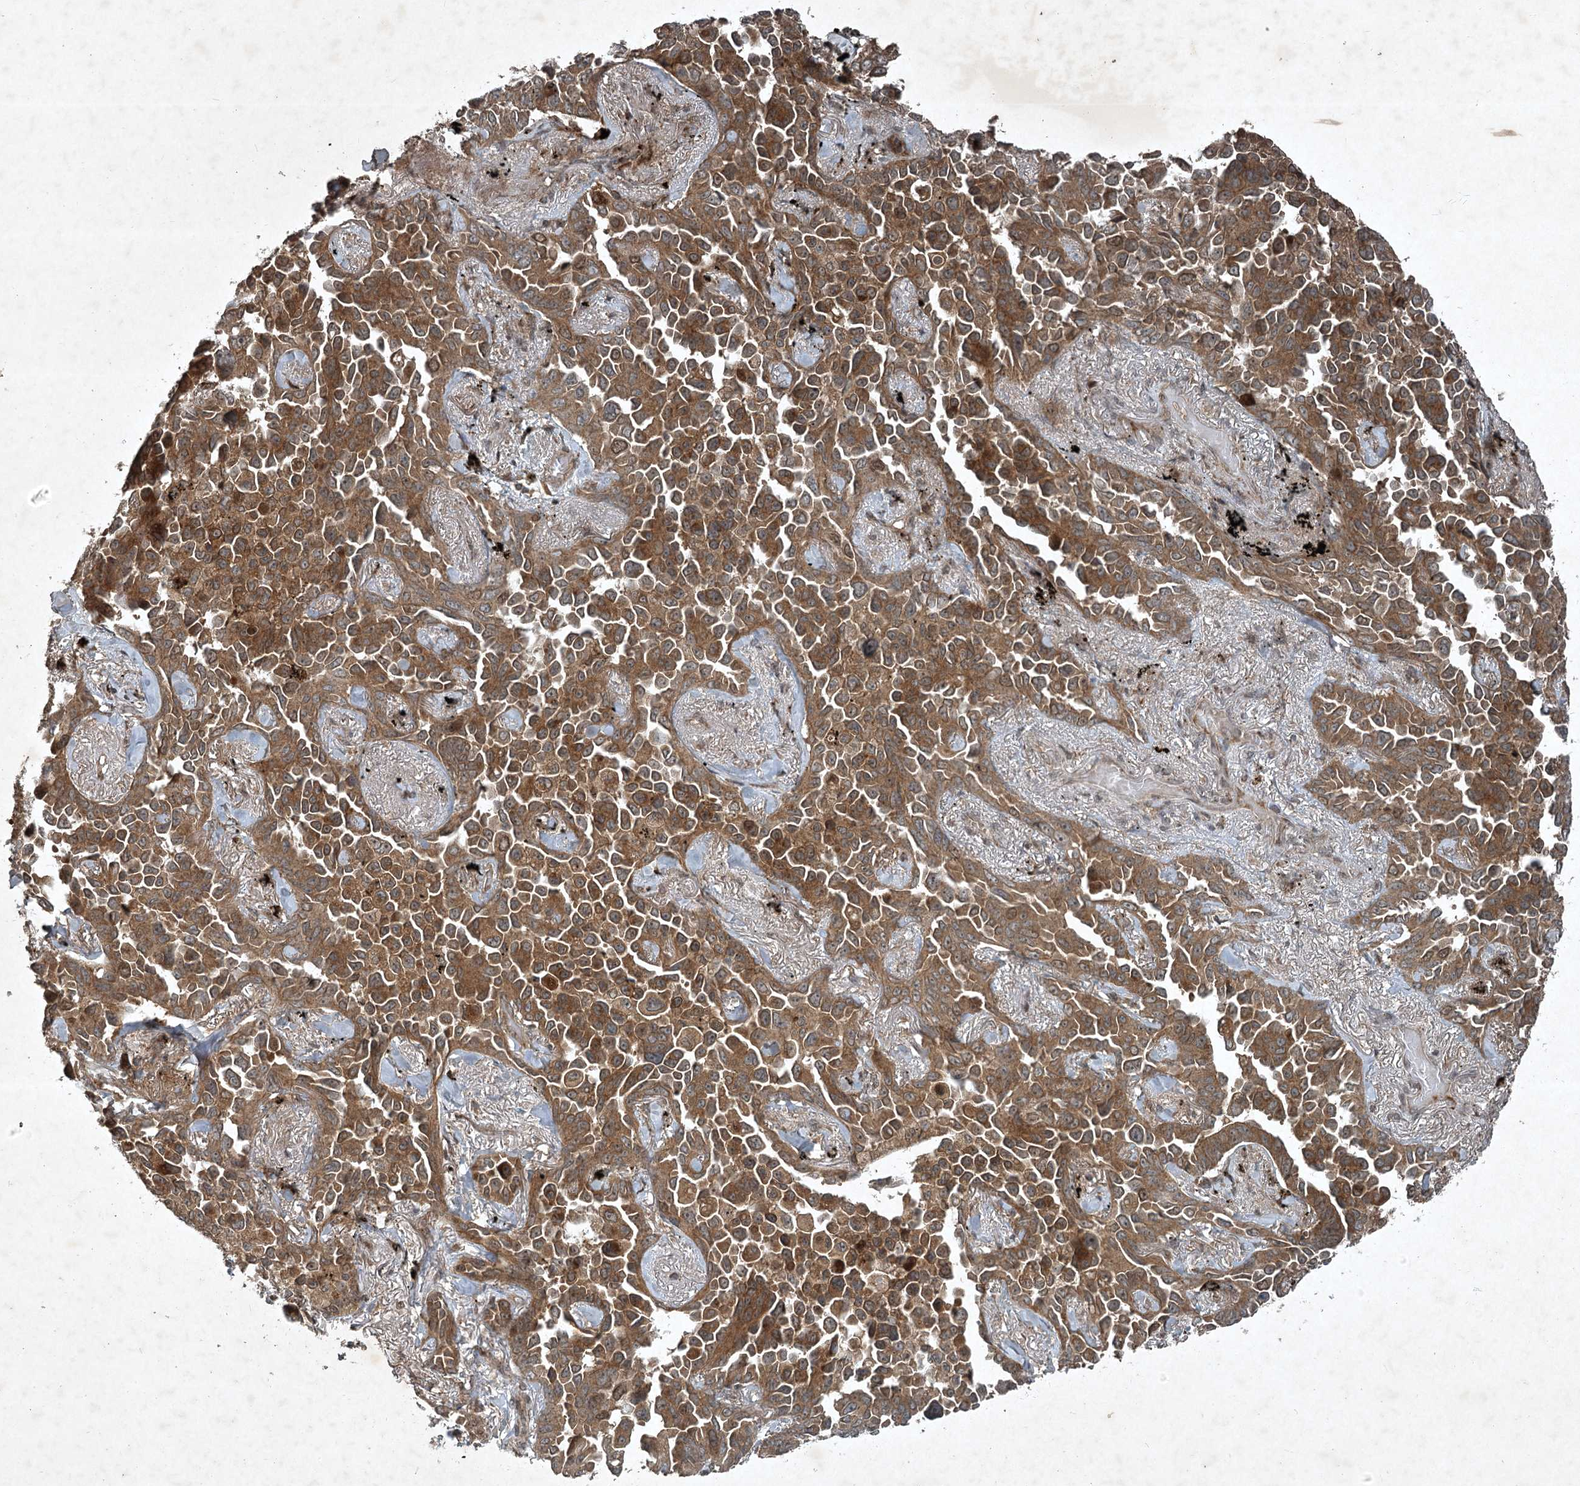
{"staining": {"intensity": "moderate", "quantity": ">75%", "location": "cytoplasmic/membranous"}, "tissue": "lung cancer", "cell_type": "Tumor cells", "image_type": "cancer", "snomed": [{"axis": "morphology", "description": "Adenocarcinoma, NOS"}, {"axis": "topography", "description": "Lung"}], "caption": "High-power microscopy captured an IHC histopathology image of lung cancer, revealing moderate cytoplasmic/membranous positivity in about >75% of tumor cells.", "gene": "UNC93A", "patient": {"sex": "female", "age": 67}}